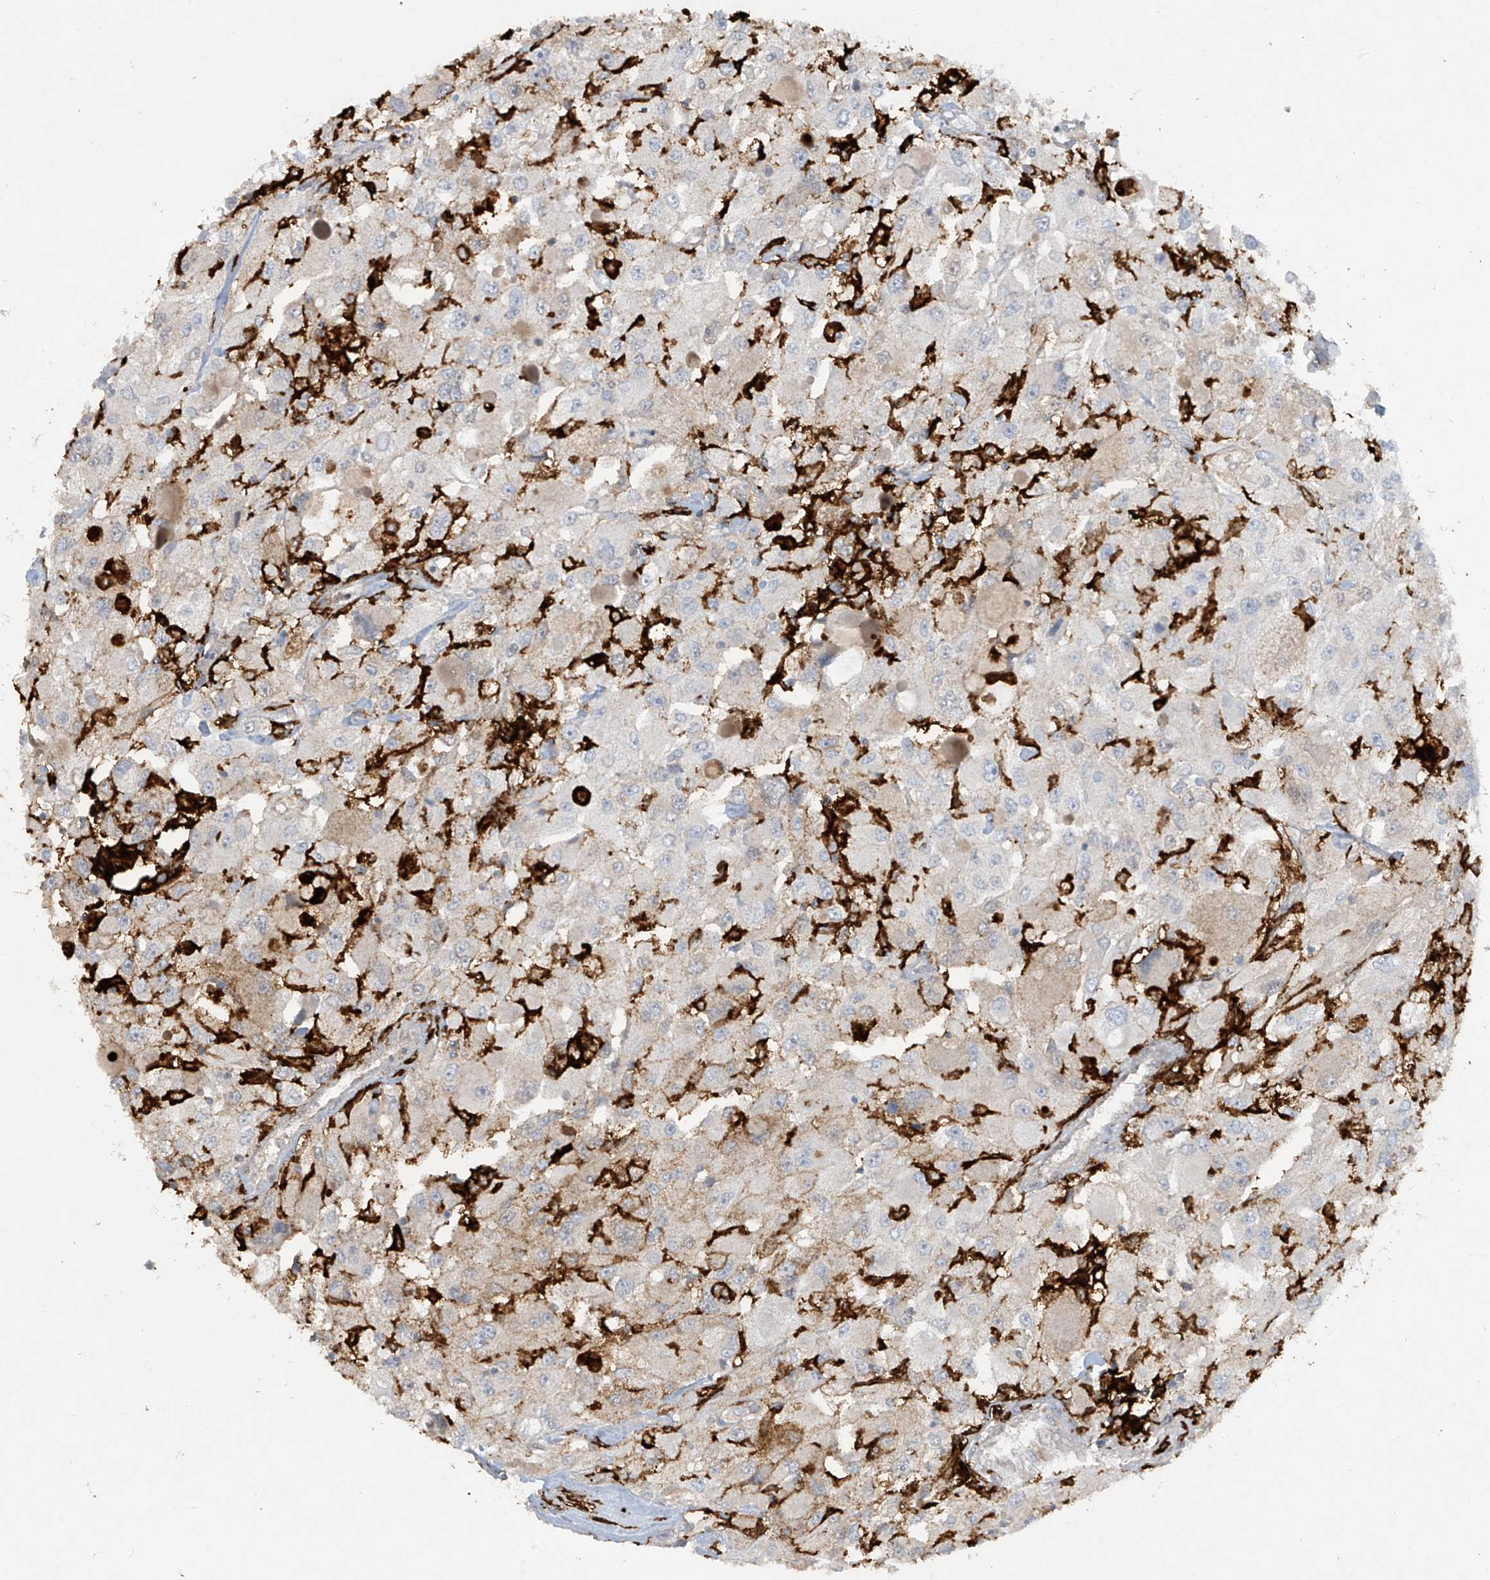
{"staining": {"intensity": "weak", "quantity": "<25%", "location": "cytoplasmic/membranous"}, "tissue": "renal cancer", "cell_type": "Tumor cells", "image_type": "cancer", "snomed": [{"axis": "morphology", "description": "Adenocarcinoma, NOS"}, {"axis": "topography", "description": "Kidney"}], "caption": "Tumor cells show no significant staining in renal adenocarcinoma.", "gene": "FCGR3A", "patient": {"sex": "female", "age": 52}}